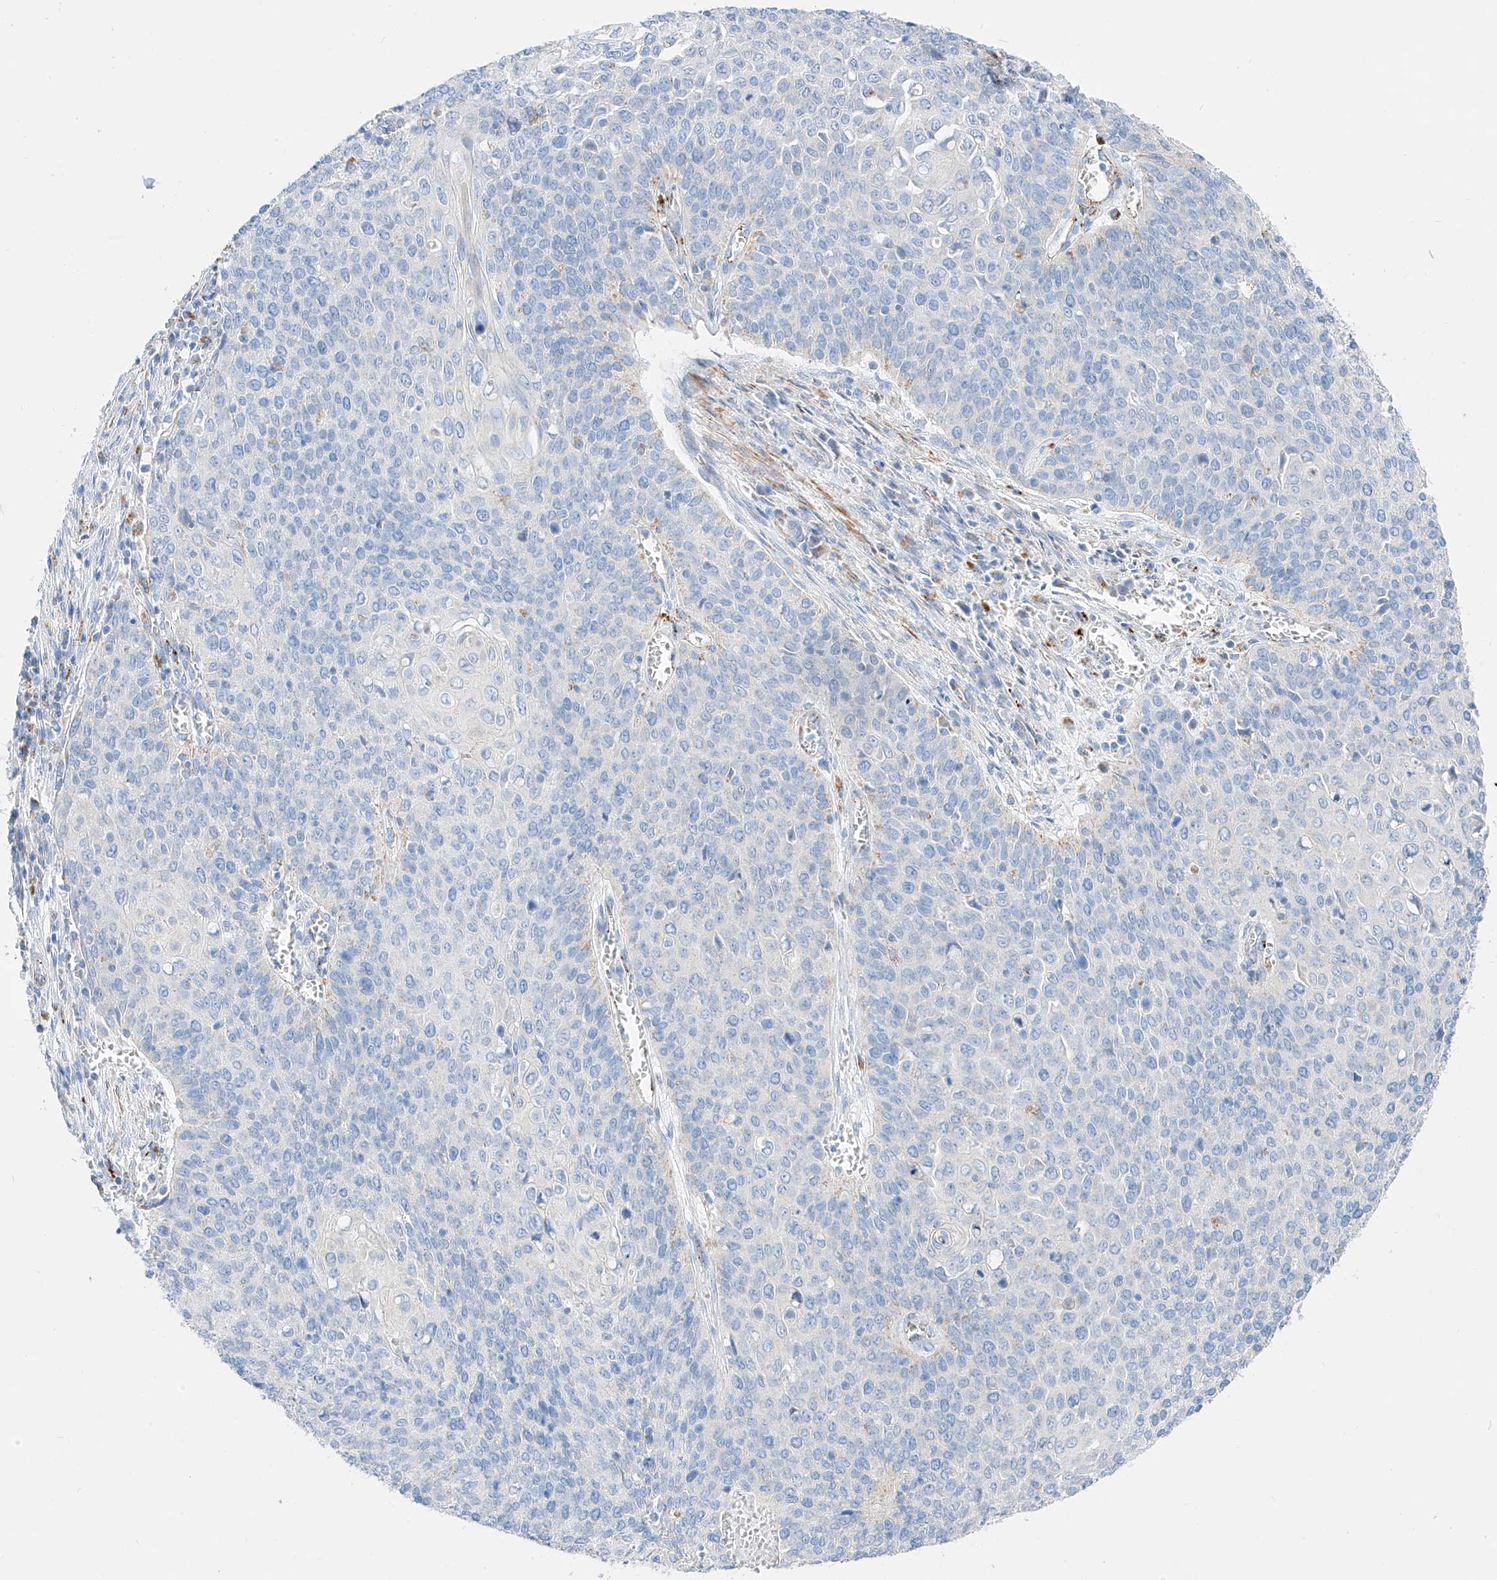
{"staining": {"intensity": "negative", "quantity": "none", "location": "none"}, "tissue": "cervical cancer", "cell_type": "Tumor cells", "image_type": "cancer", "snomed": [{"axis": "morphology", "description": "Squamous cell carcinoma, NOS"}, {"axis": "topography", "description": "Cervix"}], "caption": "This photomicrograph is of cervical squamous cell carcinoma stained with immunohistochemistry (IHC) to label a protein in brown with the nuclei are counter-stained blue. There is no positivity in tumor cells.", "gene": "C6orf62", "patient": {"sex": "female", "age": 39}}